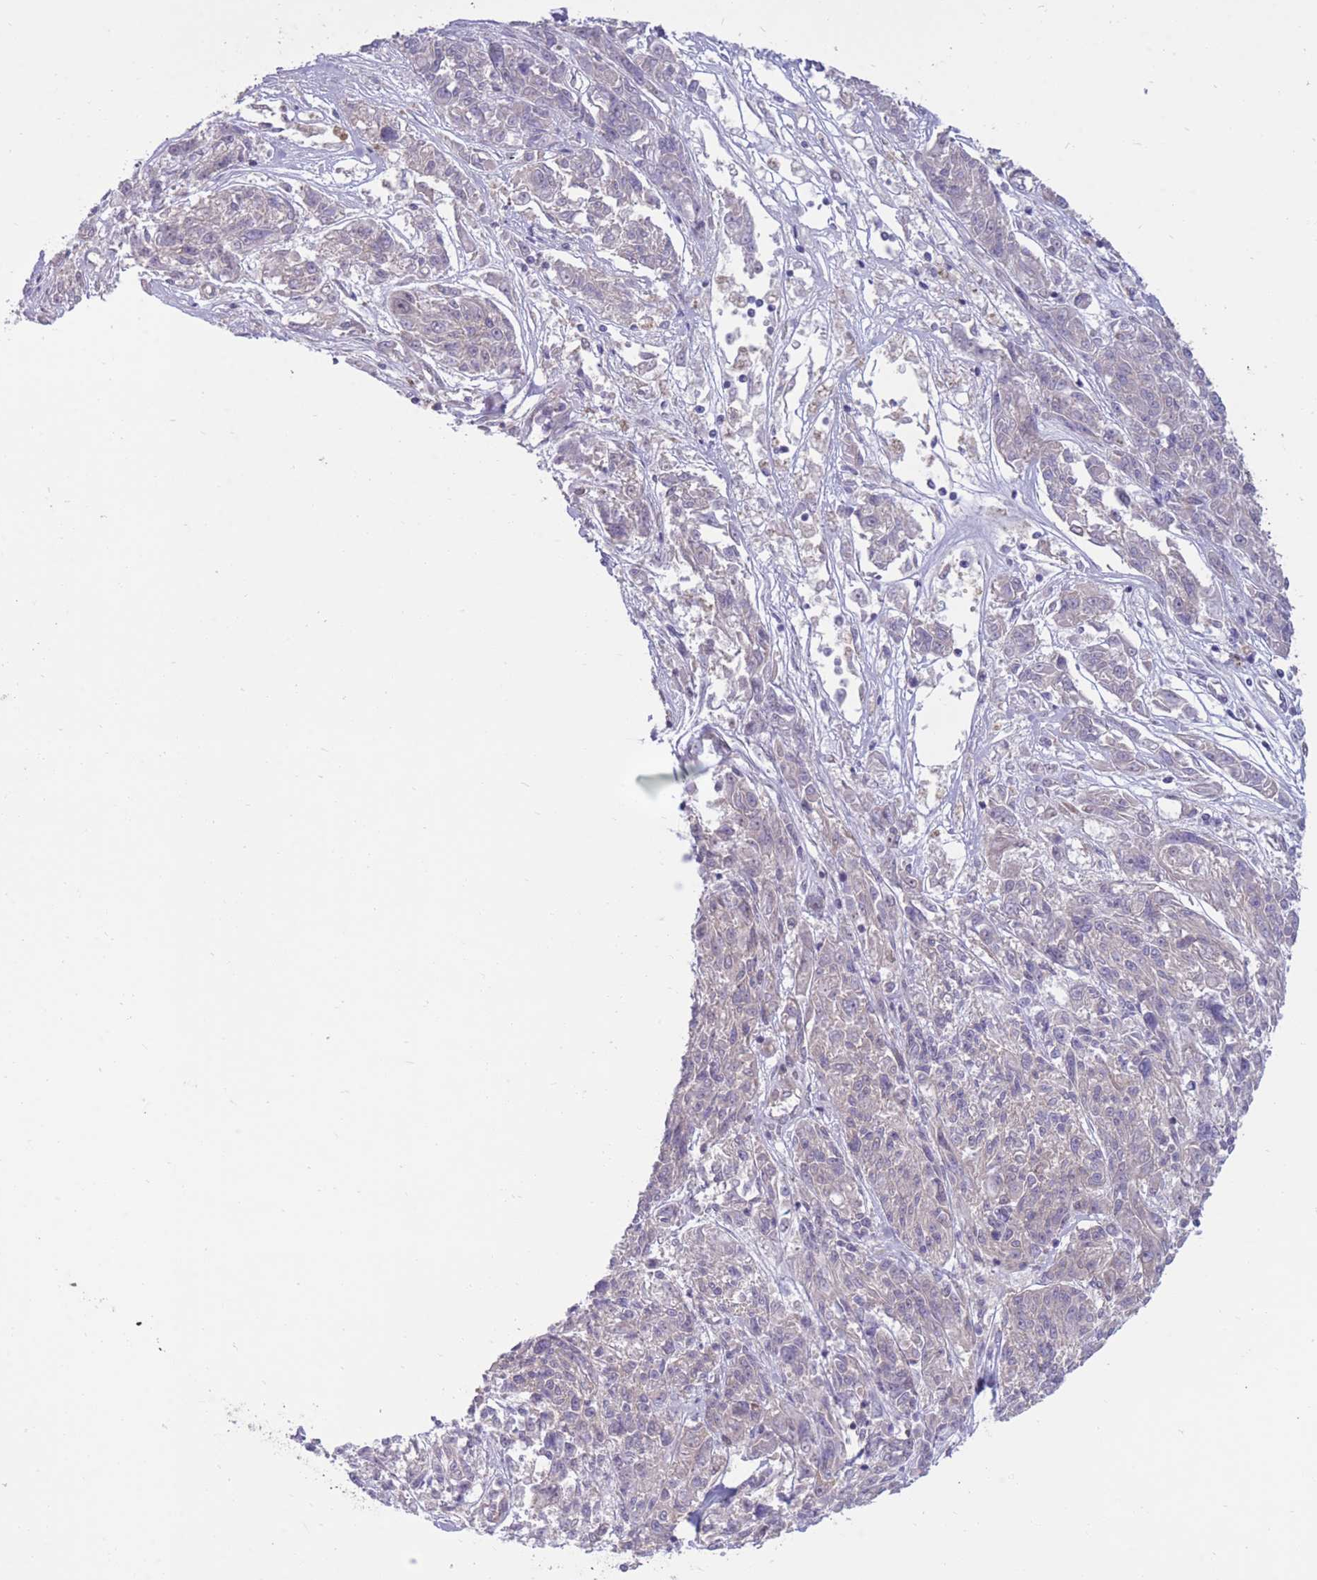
{"staining": {"intensity": "negative", "quantity": "none", "location": "none"}, "tissue": "melanoma", "cell_type": "Tumor cells", "image_type": "cancer", "snomed": [{"axis": "morphology", "description": "Malignant melanoma, NOS"}, {"axis": "topography", "description": "Skin"}], "caption": "Protein analysis of malignant melanoma reveals no significant expression in tumor cells. Nuclei are stained in blue.", "gene": "RIC8A", "patient": {"sex": "male", "age": 53}}